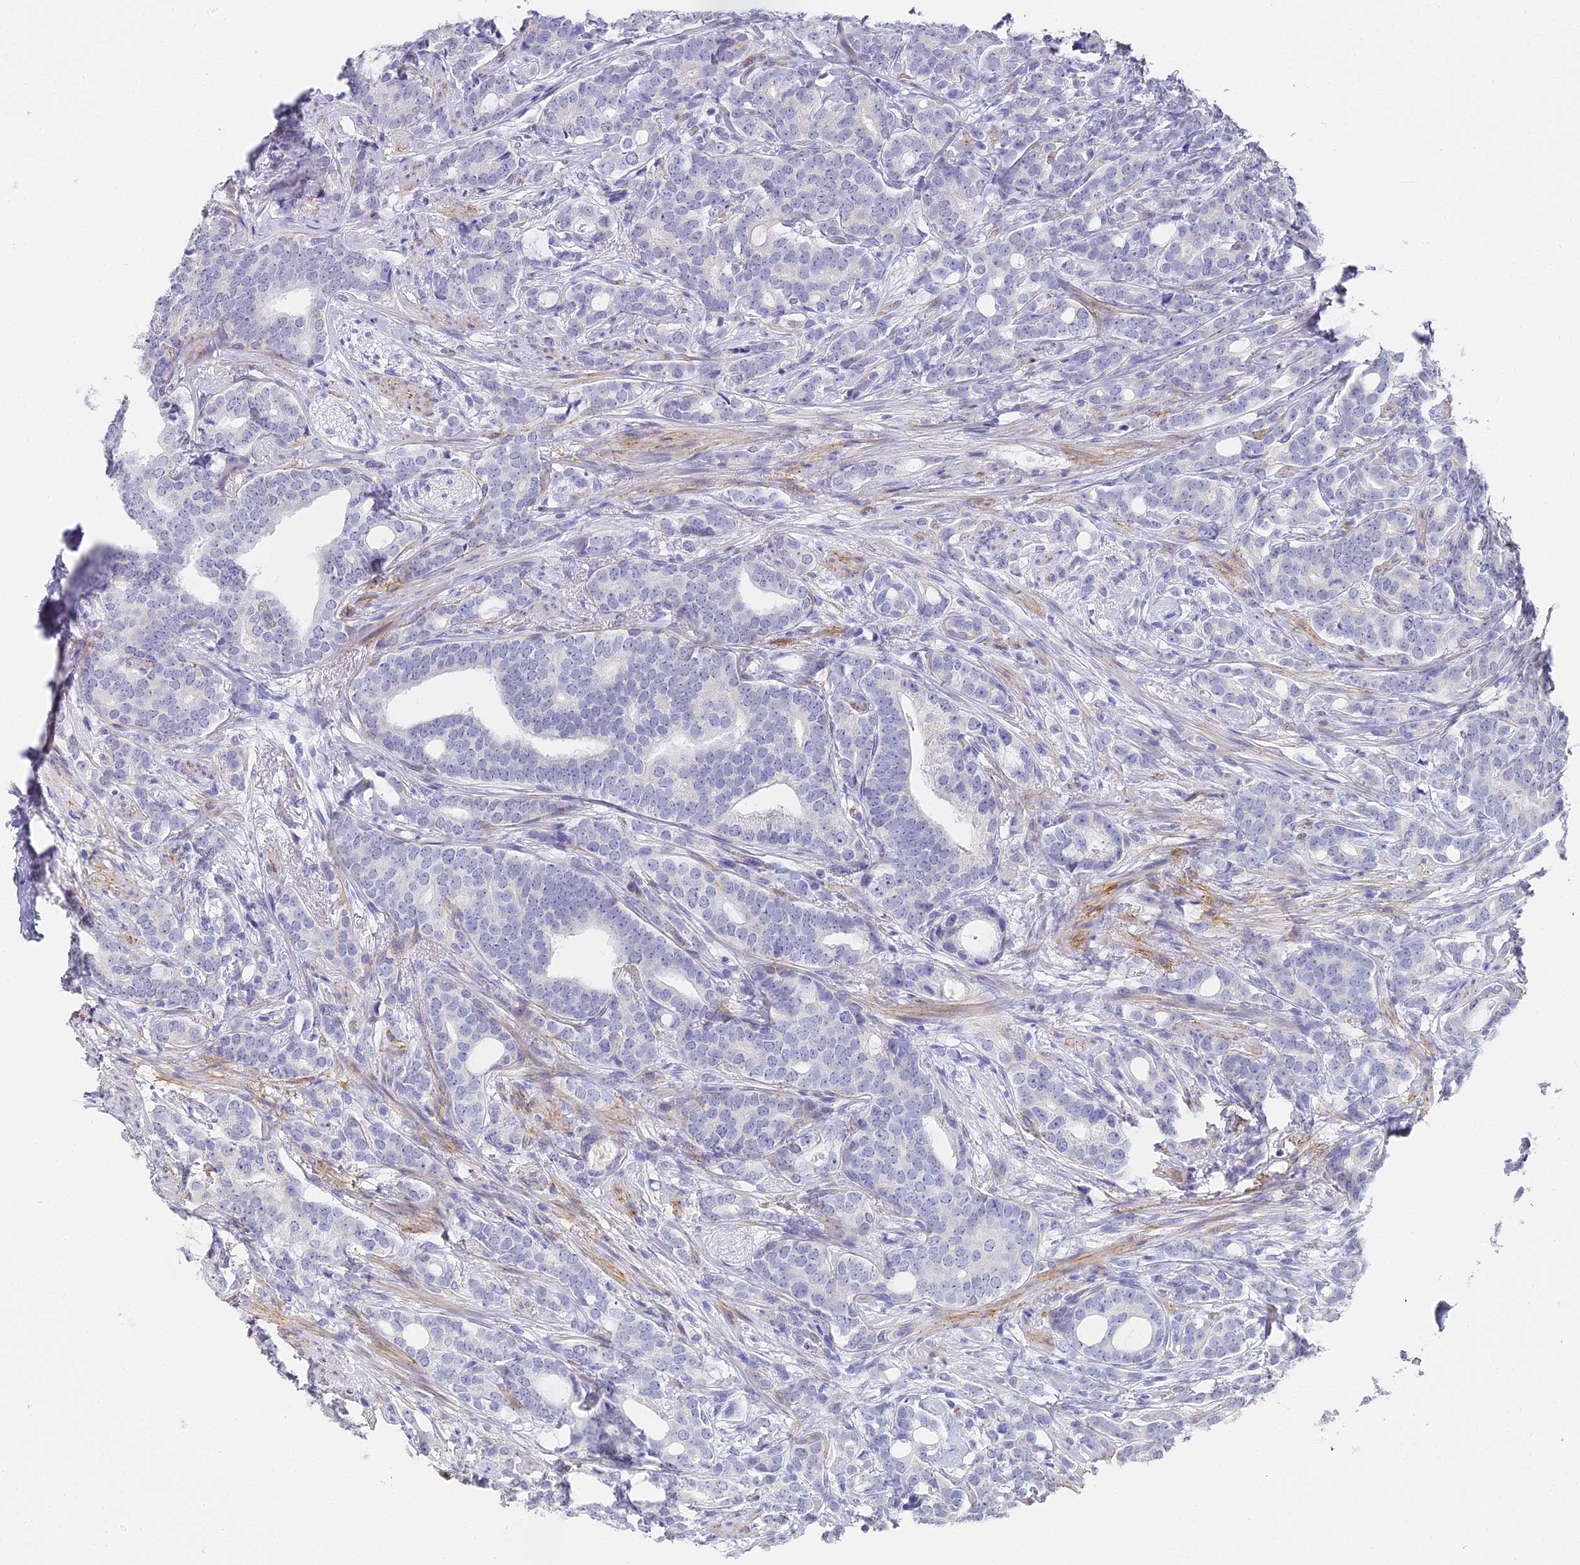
{"staining": {"intensity": "negative", "quantity": "none", "location": "none"}, "tissue": "prostate cancer", "cell_type": "Tumor cells", "image_type": "cancer", "snomed": [{"axis": "morphology", "description": "Adenocarcinoma, Low grade"}, {"axis": "topography", "description": "Prostate"}], "caption": "Micrograph shows no significant protein positivity in tumor cells of prostate cancer (low-grade adenocarcinoma). (DAB immunohistochemistry, high magnification).", "gene": "GJA1", "patient": {"sex": "male", "age": 71}}